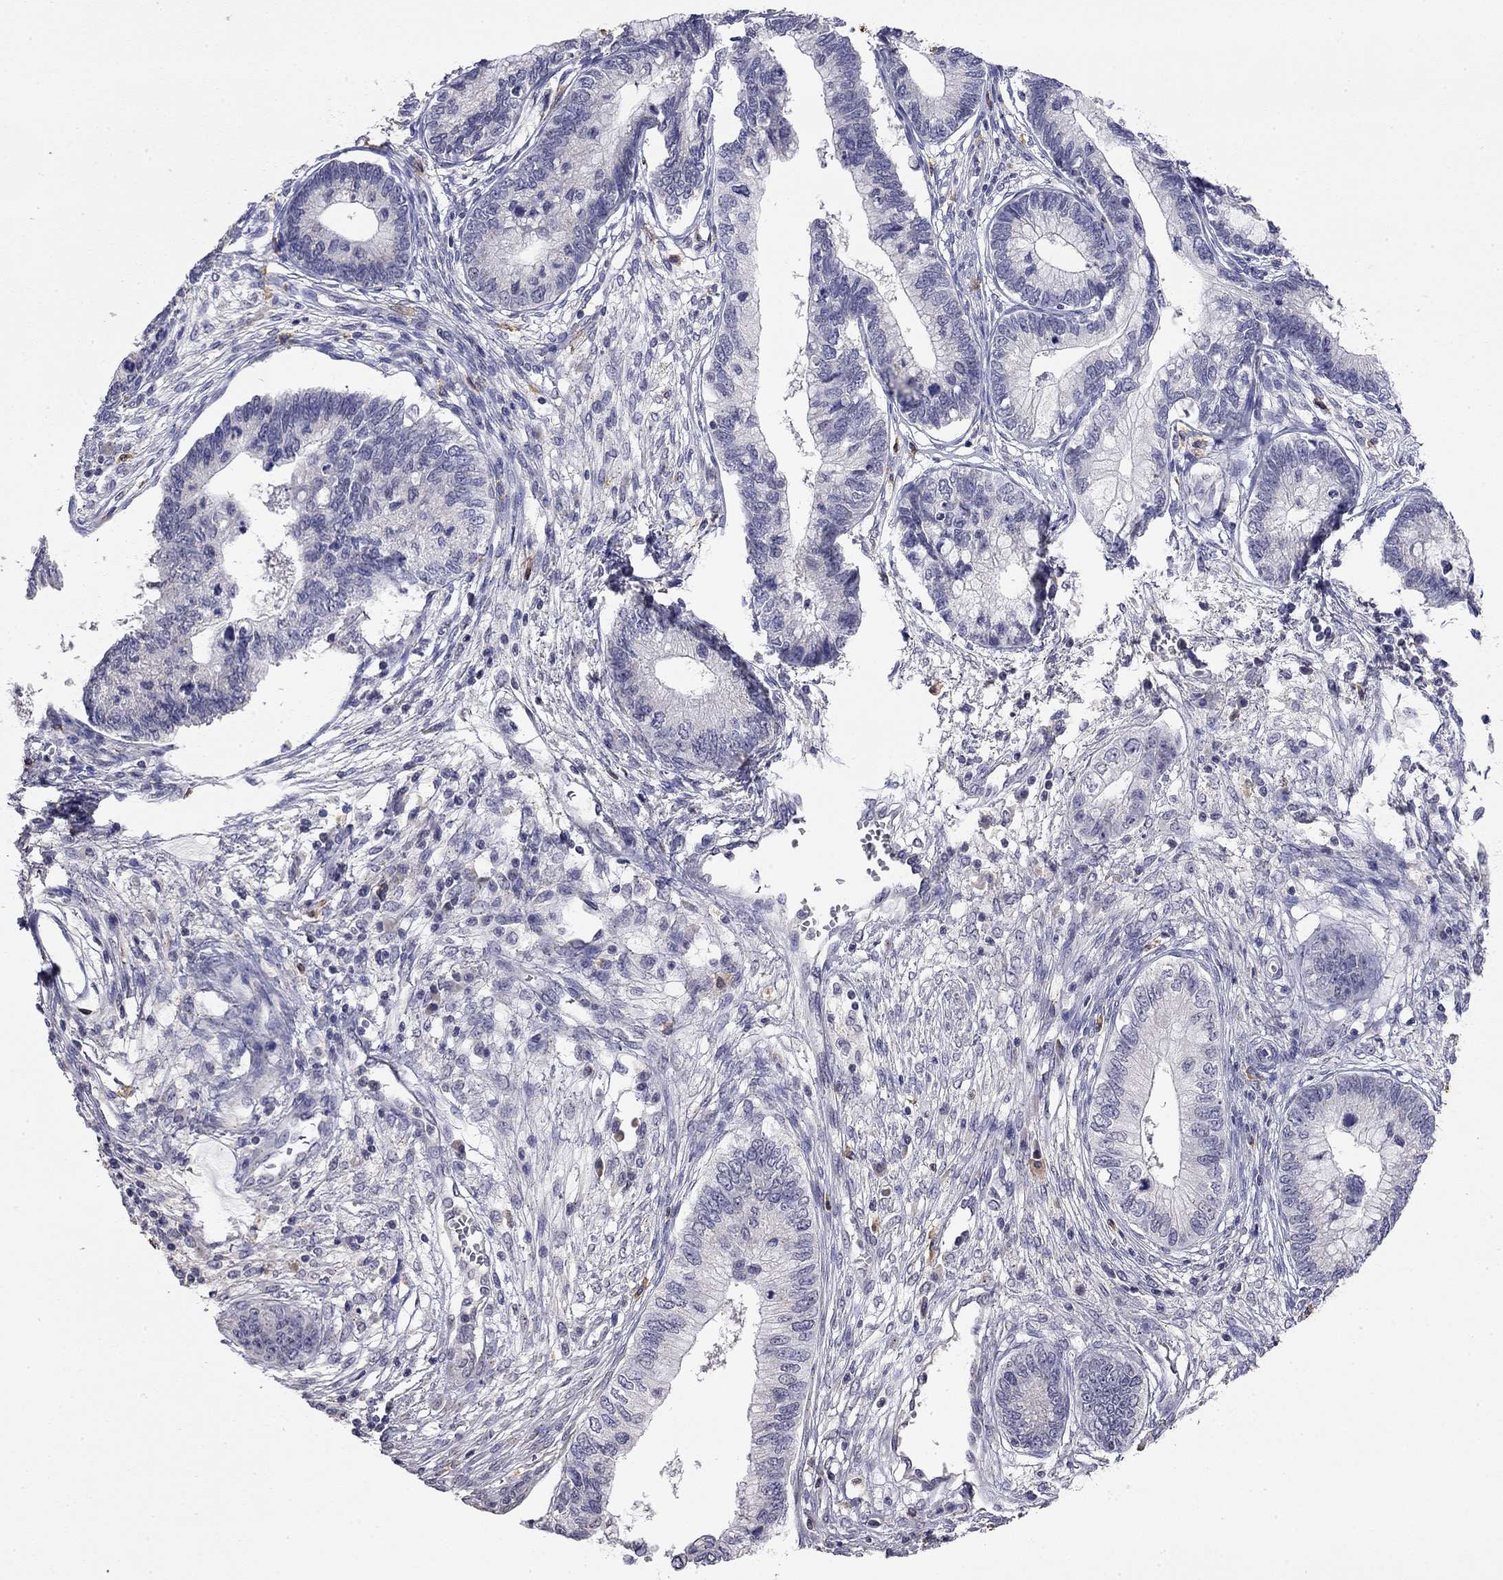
{"staining": {"intensity": "negative", "quantity": "none", "location": "none"}, "tissue": "cervical cancer", "cell_type": "Tumor cells", "image_type": "cancer", "snomed": [{"axis": "morphology", "description": "Adenocarcinoma, NOS"}, {"axis": "topography", "description": "Cervix"}], "caption": "This is an IHC photomicrograph of human cervical cancer. There is no staining in tumor cells.", "gene": "WNK3", "patient": {"sex": "female", "age": 44}}